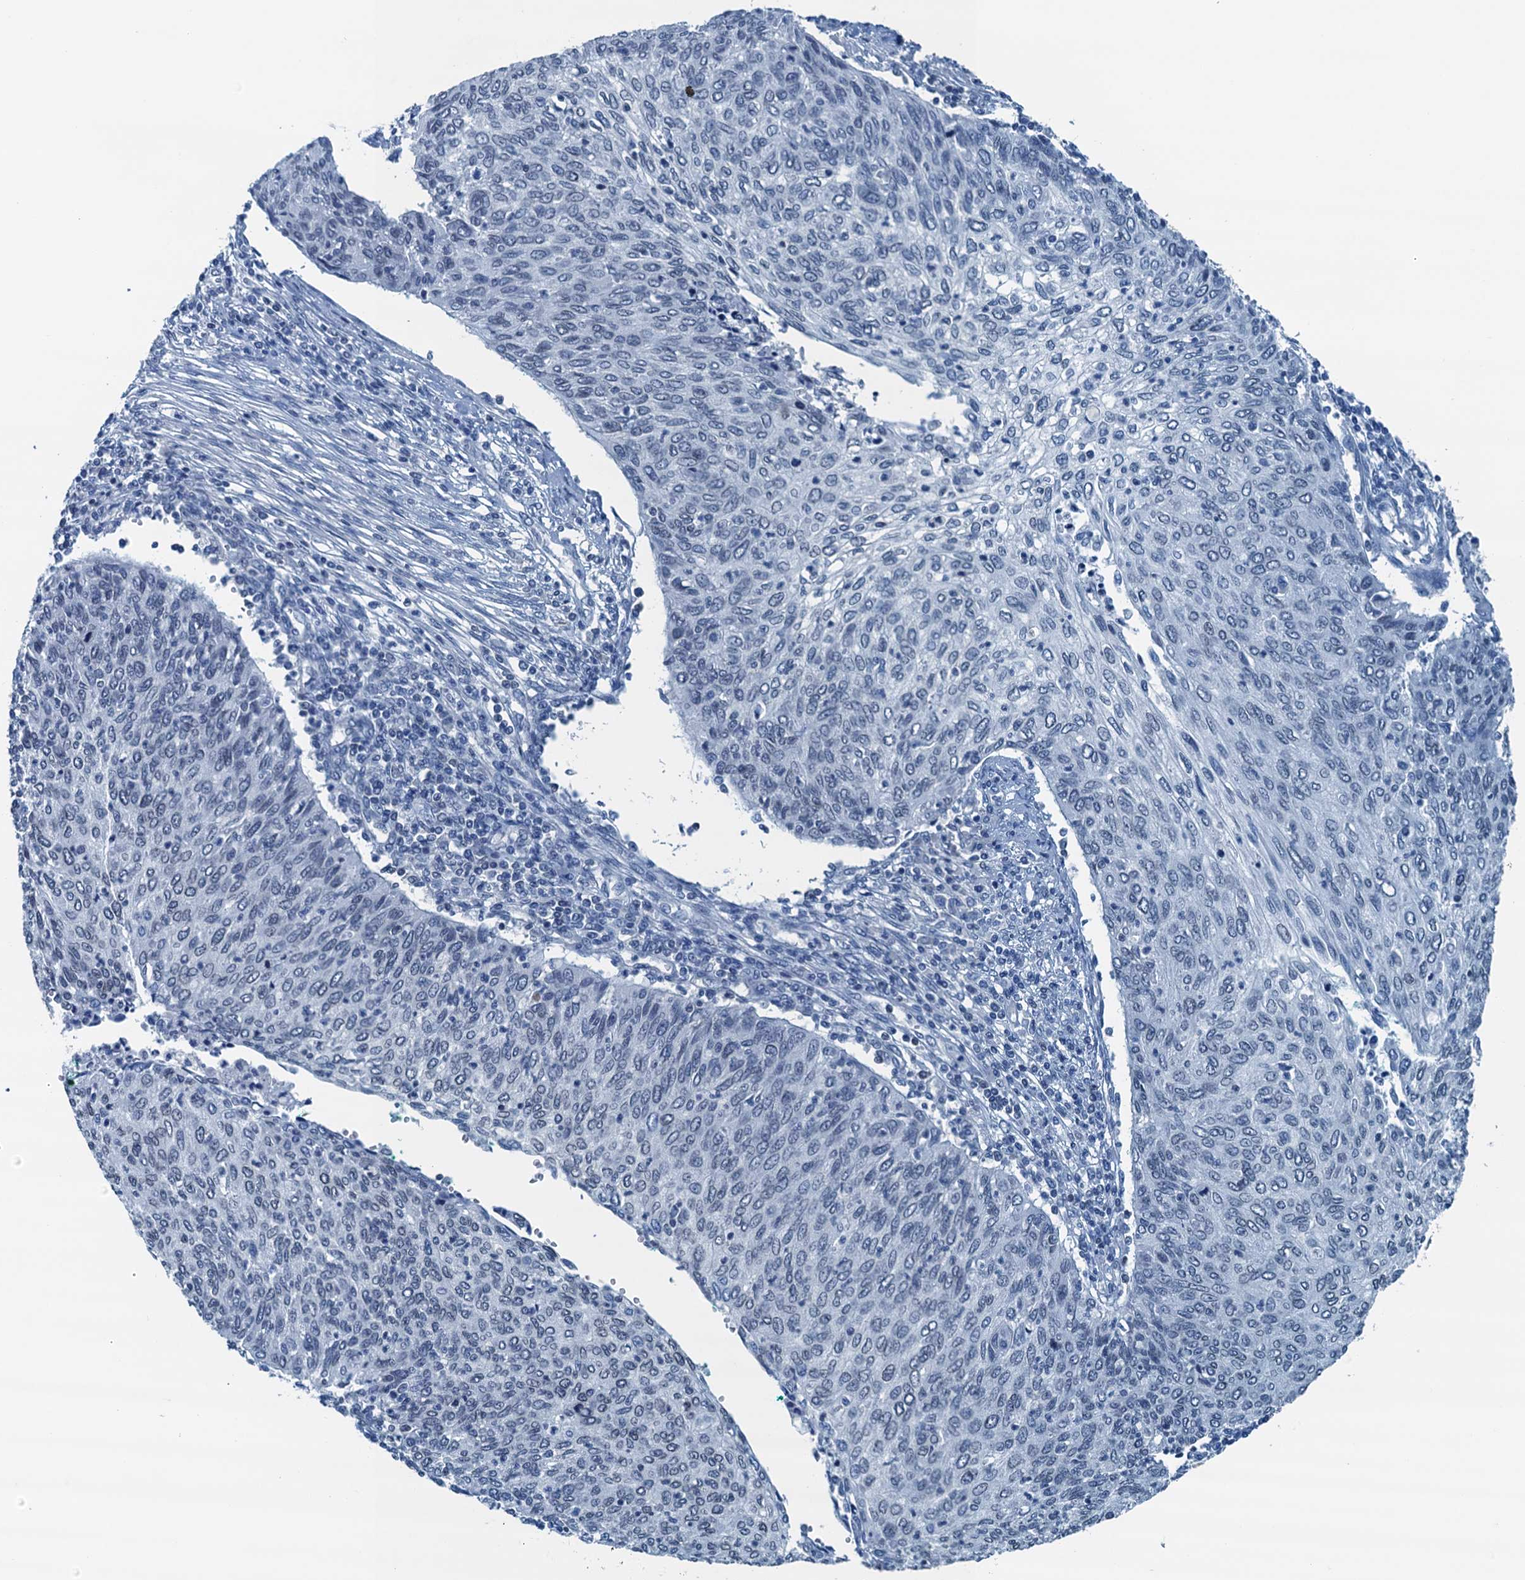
{"staining": {"intensity": "negative", "quantity": "none", "location": "none"}, "tissue": "cervical cancer", "cell_type": "Tumor cells", "image_type": "cancer", "snomed": [{"axis": "morphology", "description": "Squamous cell carcinoma, NOS"}, {"axis": "topography", "description": "Cervix"}], "caption": "Micrograph shows no protein expression in tumor cells of squamous cell carcinoma (cervical) tissue.", "gene": "C11orf54", "patient": {"sex": "female", "age": 38}}